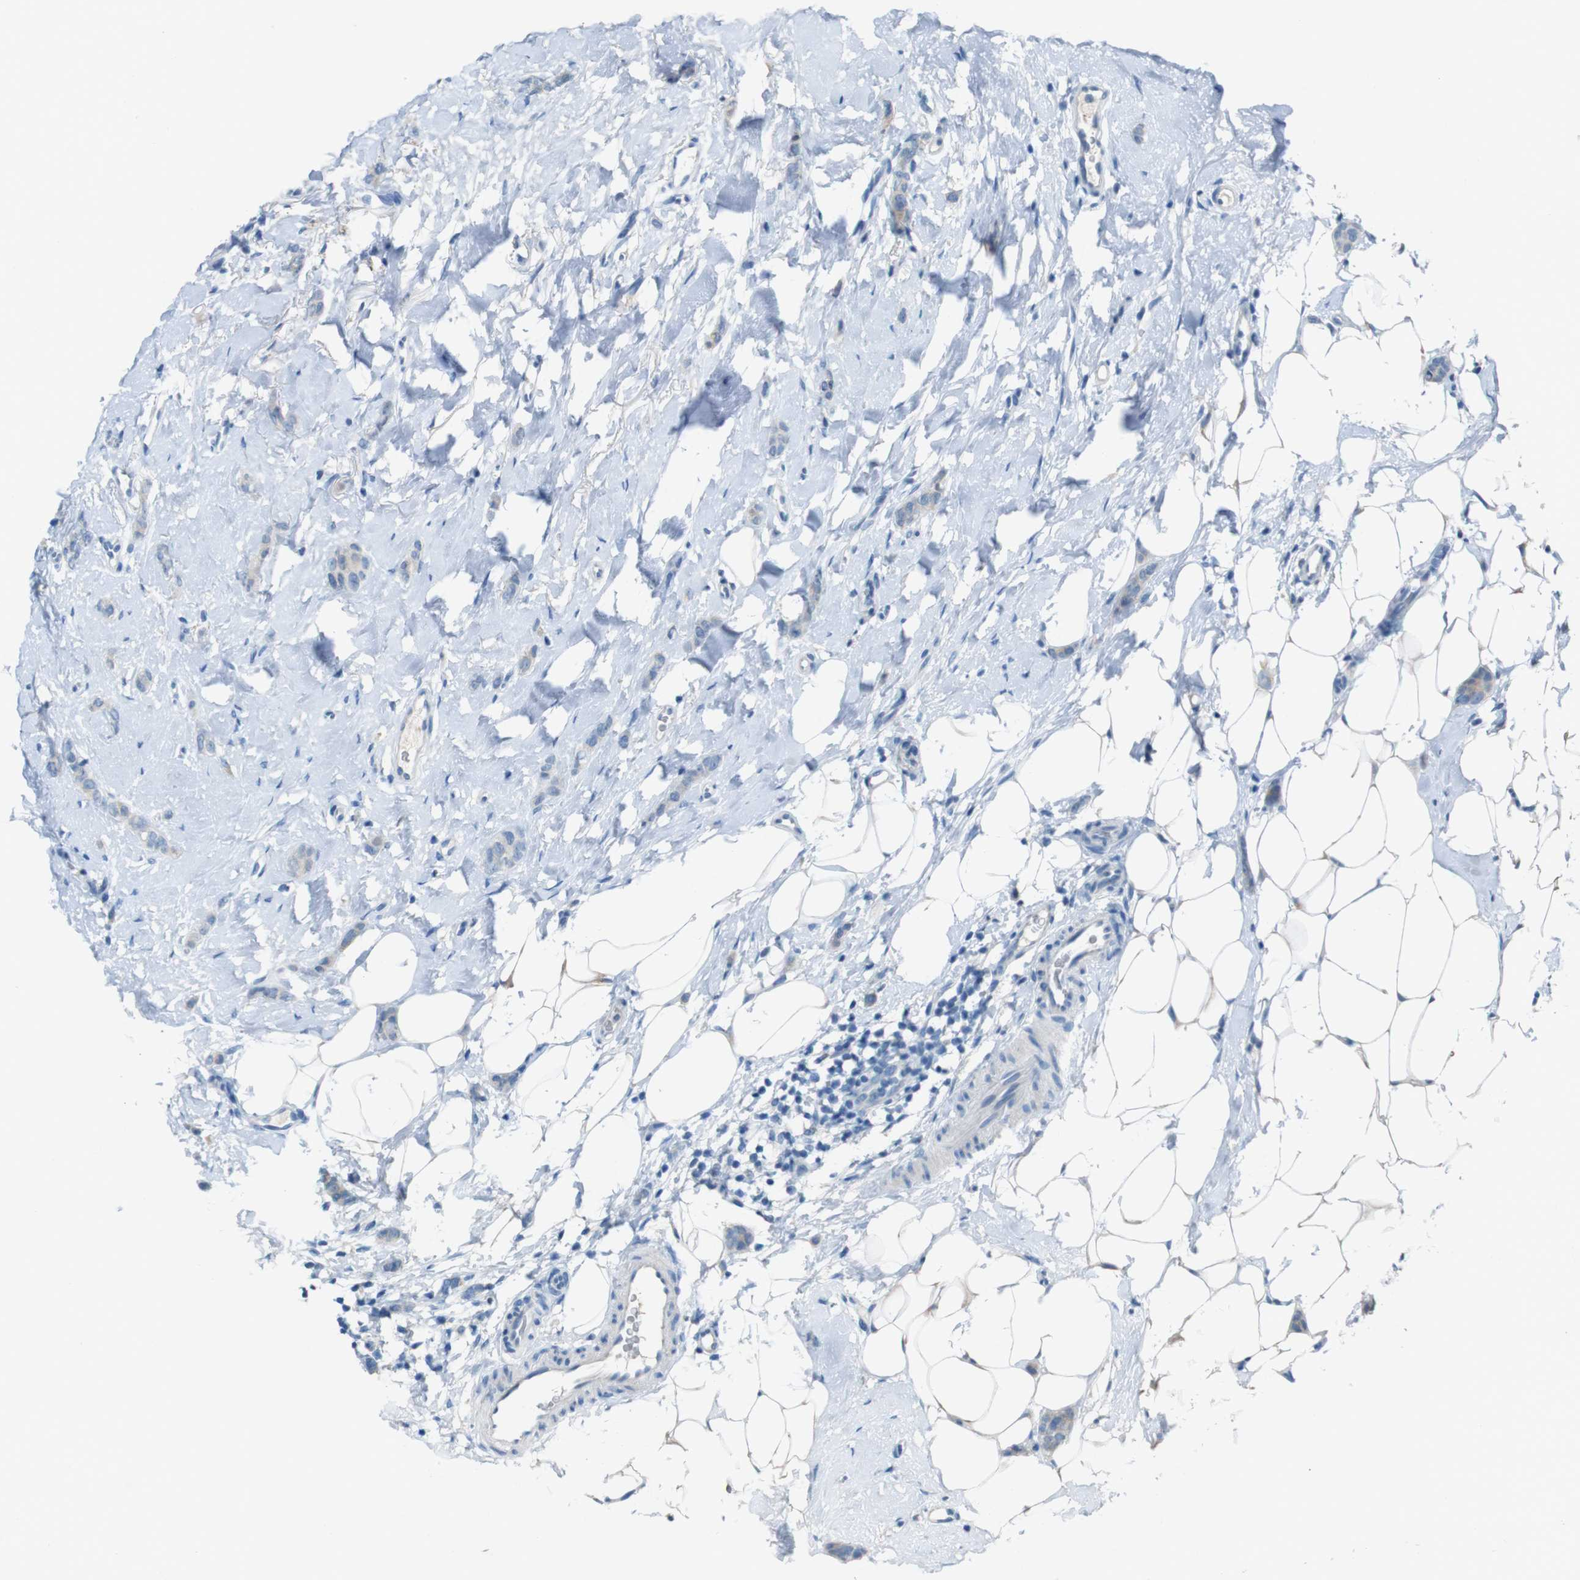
{"staining": {"intensity": "negative", "quantity": "none", "location": "none"}, "tissue": "breast cancer", "cell_type": "Tumor cells", "image_type": "cancer", "snomed": [{"axis": "morphology", "description": "Lobular carcinoma"}, {"axis": "topography", "description": "Skin"}, {"axis": "topography", "description": "Breast"}], "caption": "Protein analysis of lobular carcinoma (breast) reveals no significant expression in tumor cells.", "gene": "MOGAT3", "patient": {"sex": "female", "age": 46}}